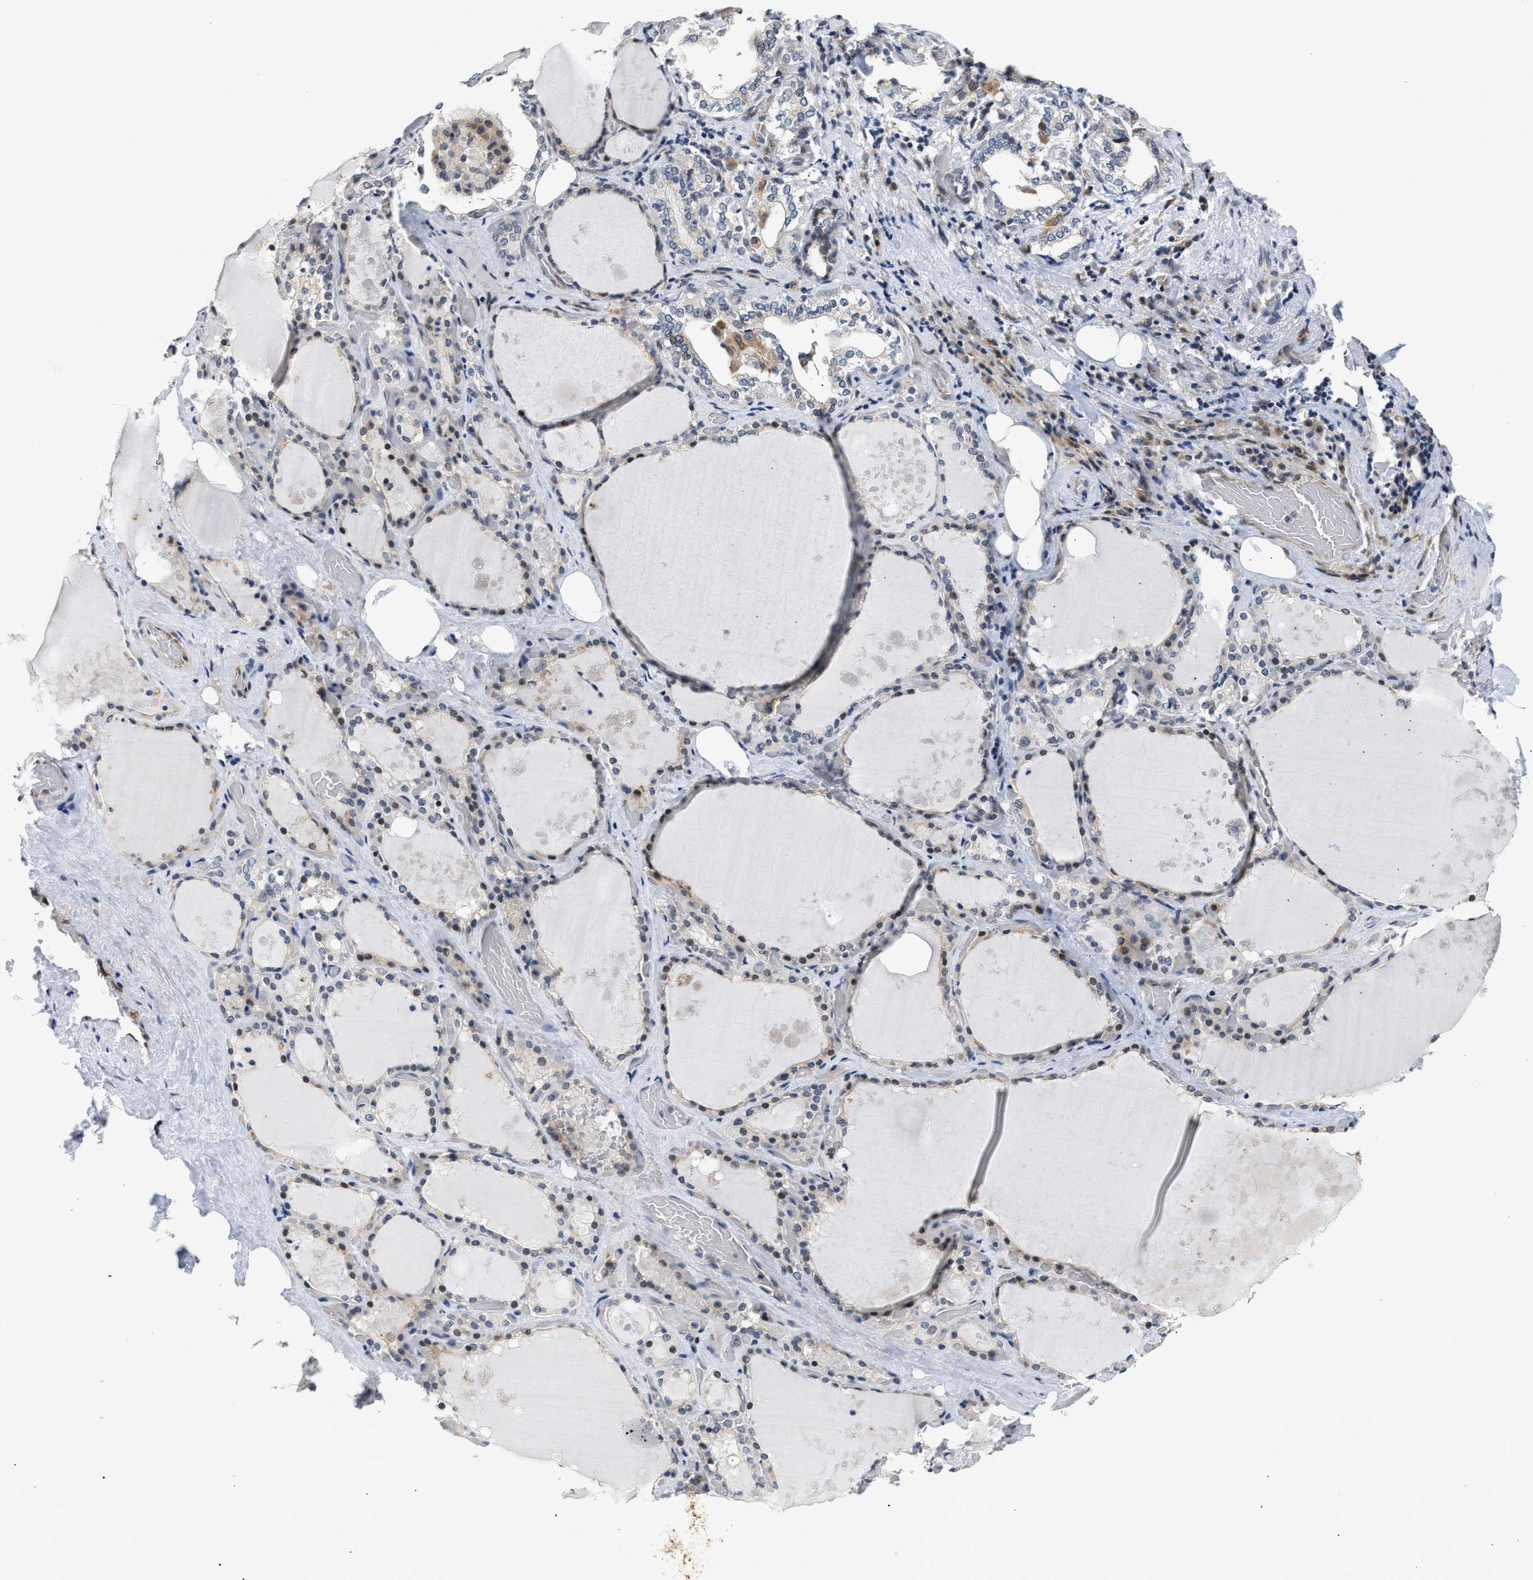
{"staining": {"intensity": "moderate", "quantity": "25%-75%", "location": "cytoplasmic/membranous,nuclear"}, "tissue": "thyroid gland", "cell_type": "Glandular cells", "image_type": "normal", "snomed": [{"axis": "morphology", "description": "Normal tissue, NOS"}, {"axis": "topography", "description": "Thyroid gland"}], "caption": "Protein analysis of benign thyroid gland reveals moderate cytoplasmic/membranous,nuclear expression in approximately 25%-75% of glandular cells. (Stains: DAB (3,3'-diaminobenzidine) in brown, nuclei in blue, Microscopy: brightfield microscopy at high magnification).", "gene": "PPM1H", "patient": {"sex": "male", "age": 61}}